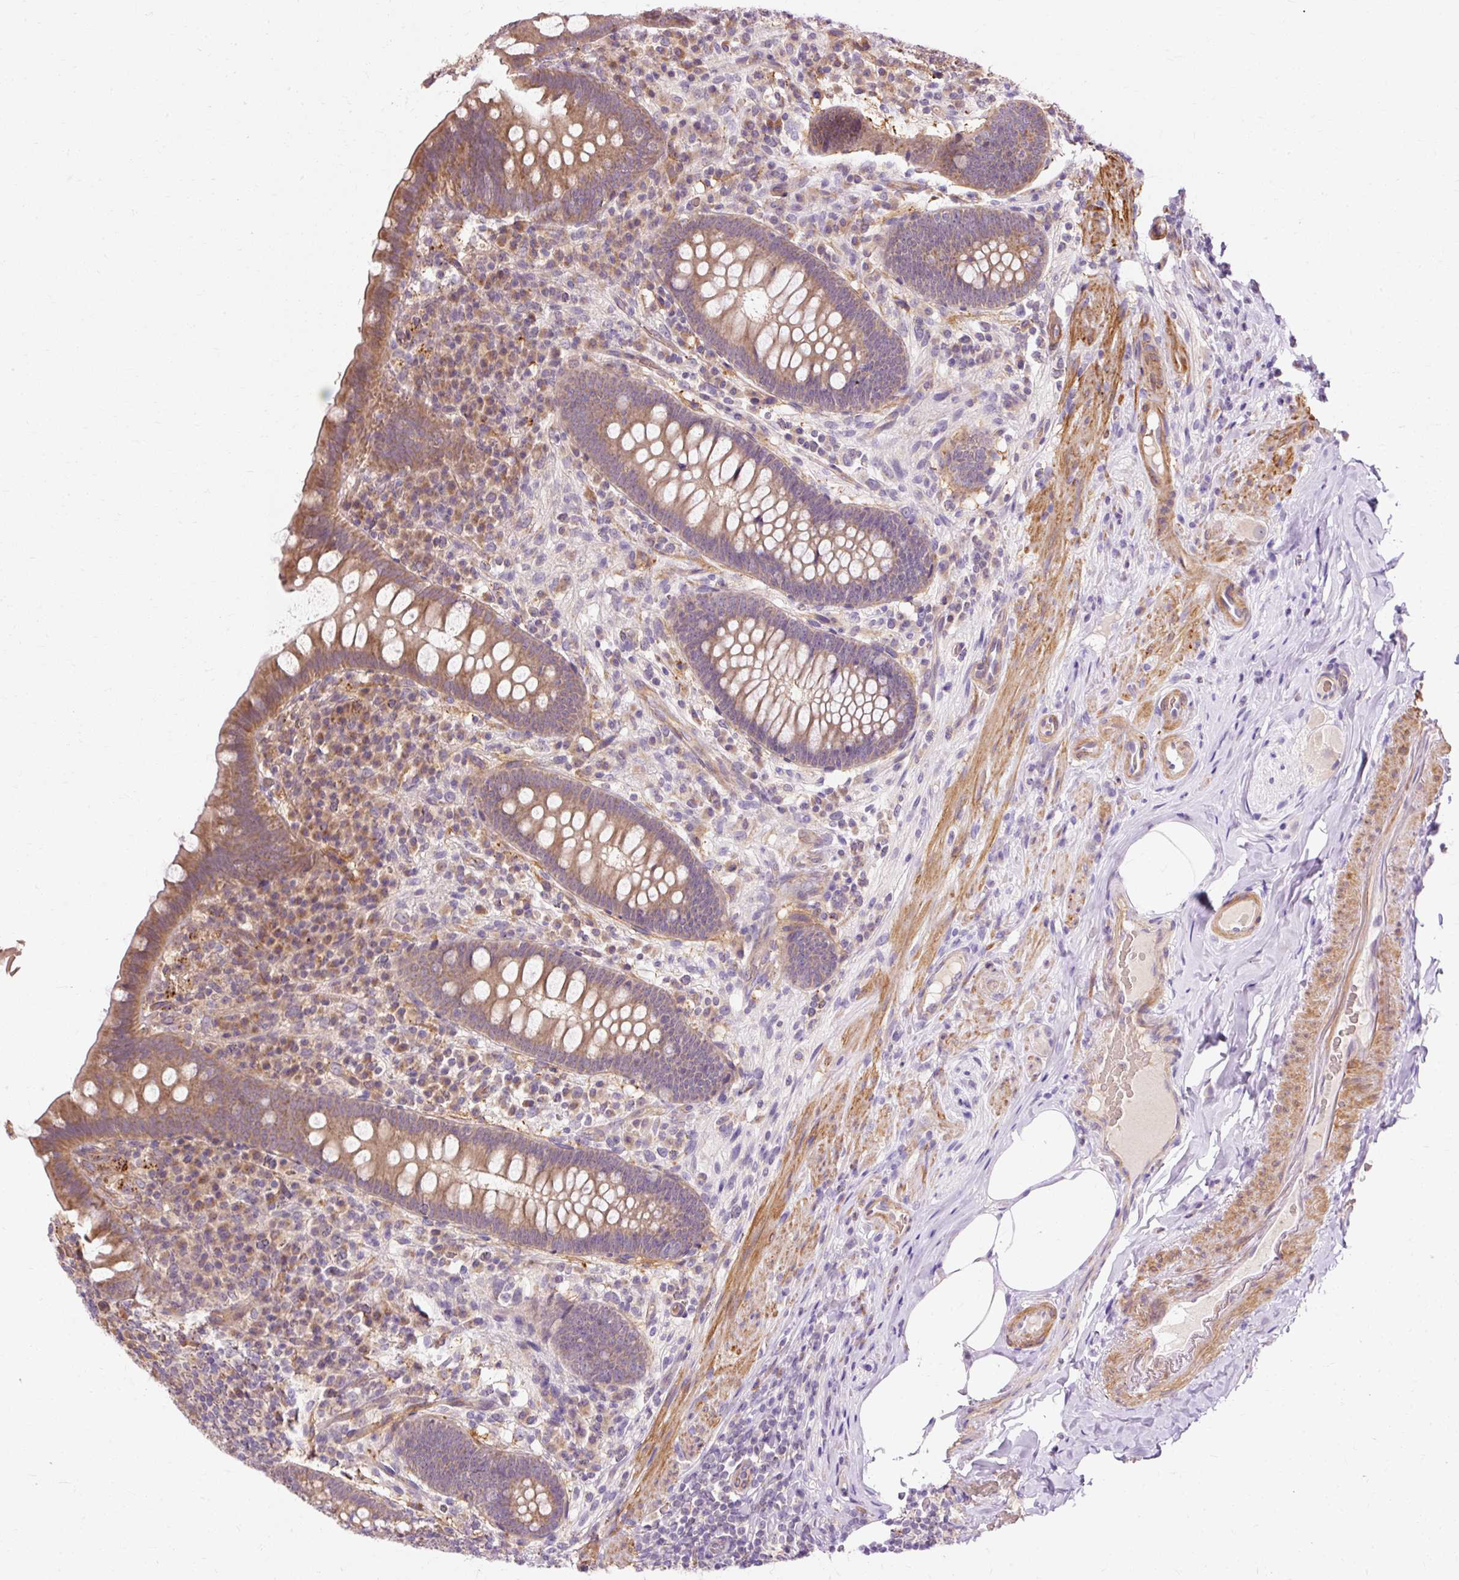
{"staining": {"intensity": "moderate", "quantity": ">75%", "location": "cytoplasmic/membranous"}, "tissue": "appendix", "cell_type": "Glandular cells", "image_type": "normal", "snomed": [{"axis": "morphology", "description": "Normal tissue, NOS"}, {"axis": "topography", "description": "Appendix"}], "caption": "Immunohistochemical staining of benign appendix reveals moderate cytoplasmic/membranous protein expression in about >75% of glandular cells.", "gene": "RIPOR3", "patient": {"sex": "male", "age": 71}}